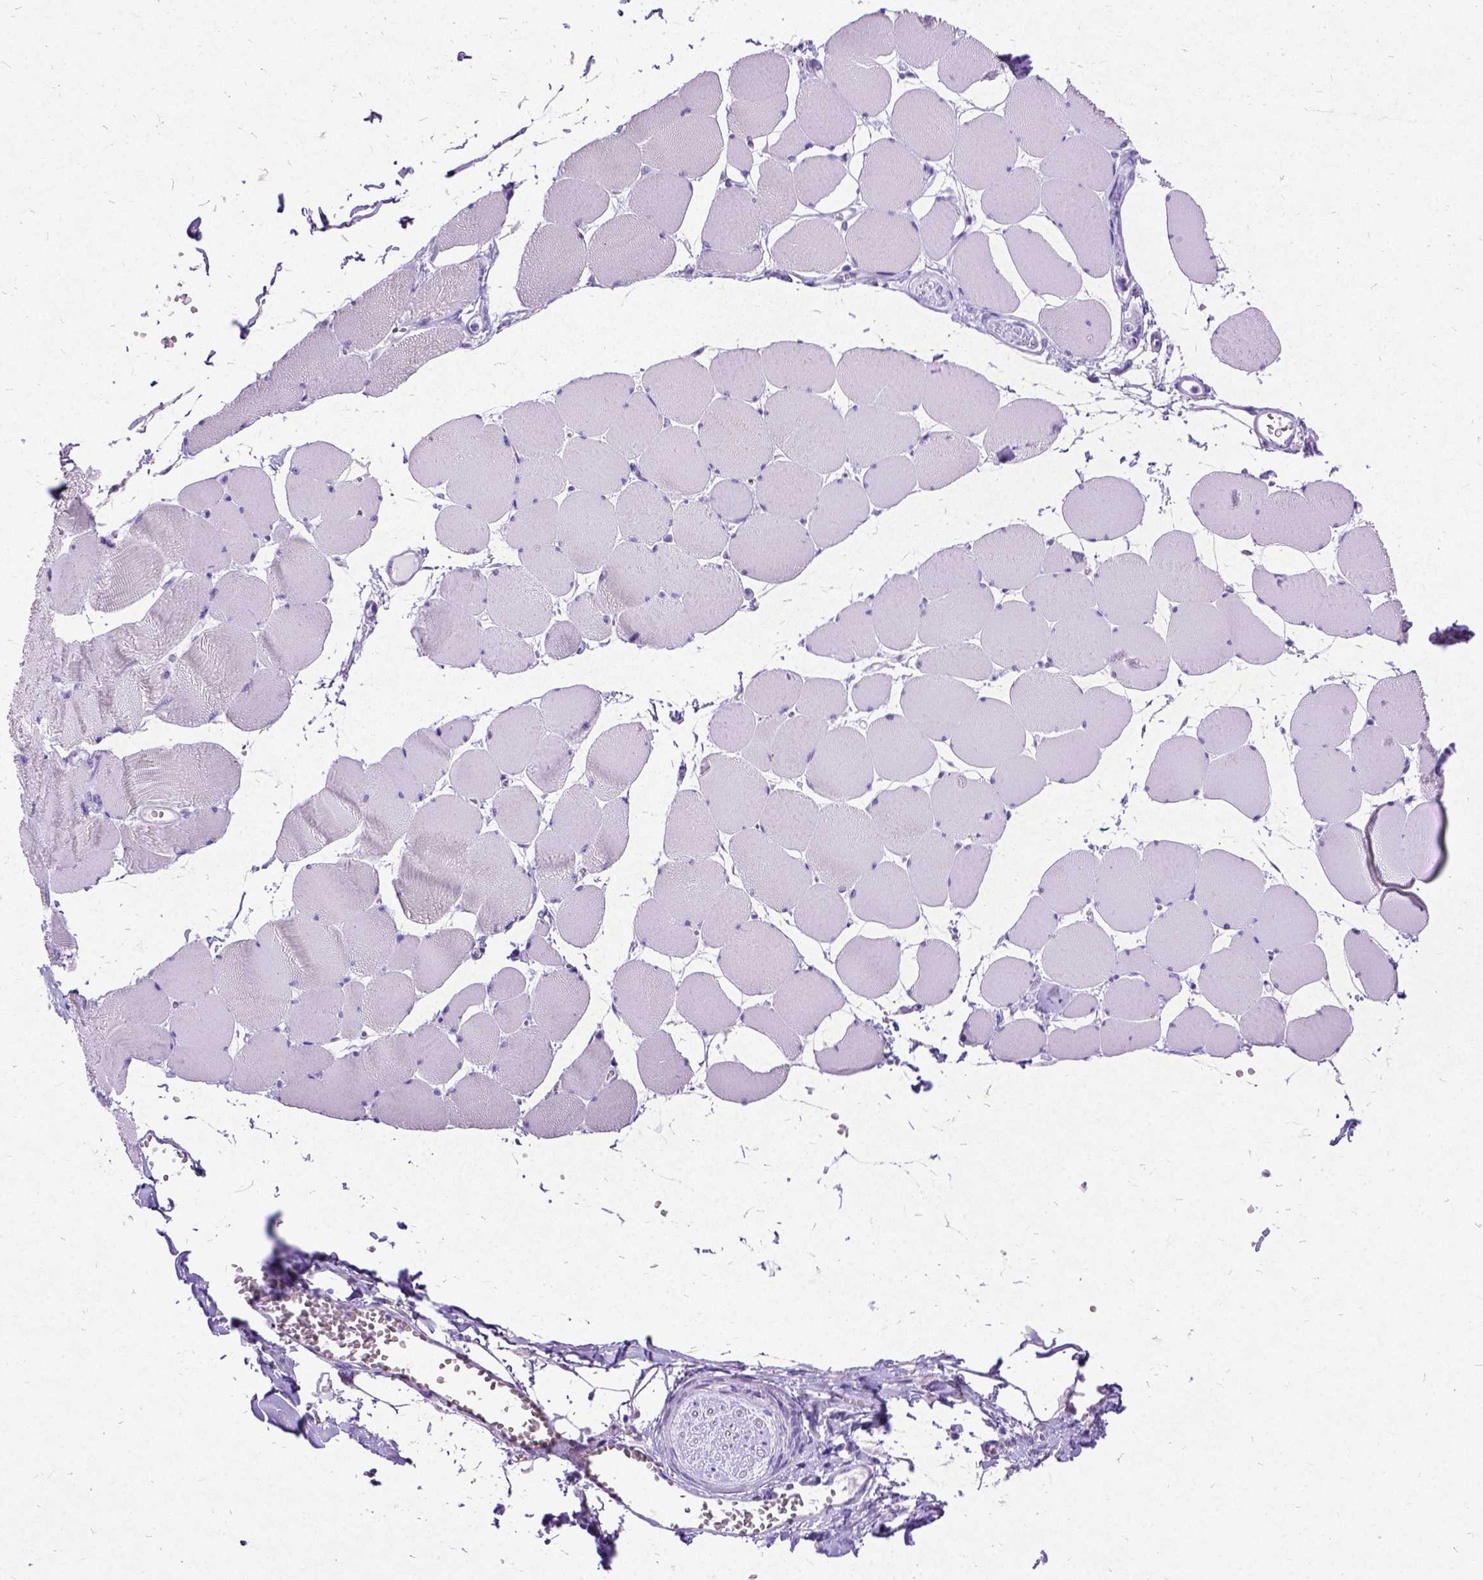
{"staining": {"intensity": "negative", "quantity": "none", "location": "none"}, "tissue": "skeletal muscle", "cell_type": "Myocytes", "image_type": "normal", "snomed": [{"axis": "morphology", "description": "Normal tissue, NOS"}, {"axis": "topography", "description": "Skeletal muscle"}], "caption": "A high-resolution micrograph shows IHC staining of unremarkable skeletal muscle, which reveals no significant positivity in myocytes. (DAB (3,3'-diaminobenzidine) immunohistochemistry (IHC), high magnification).", "gene": "NEUROD4", "patient": {"sex": "female", "age": 75}}